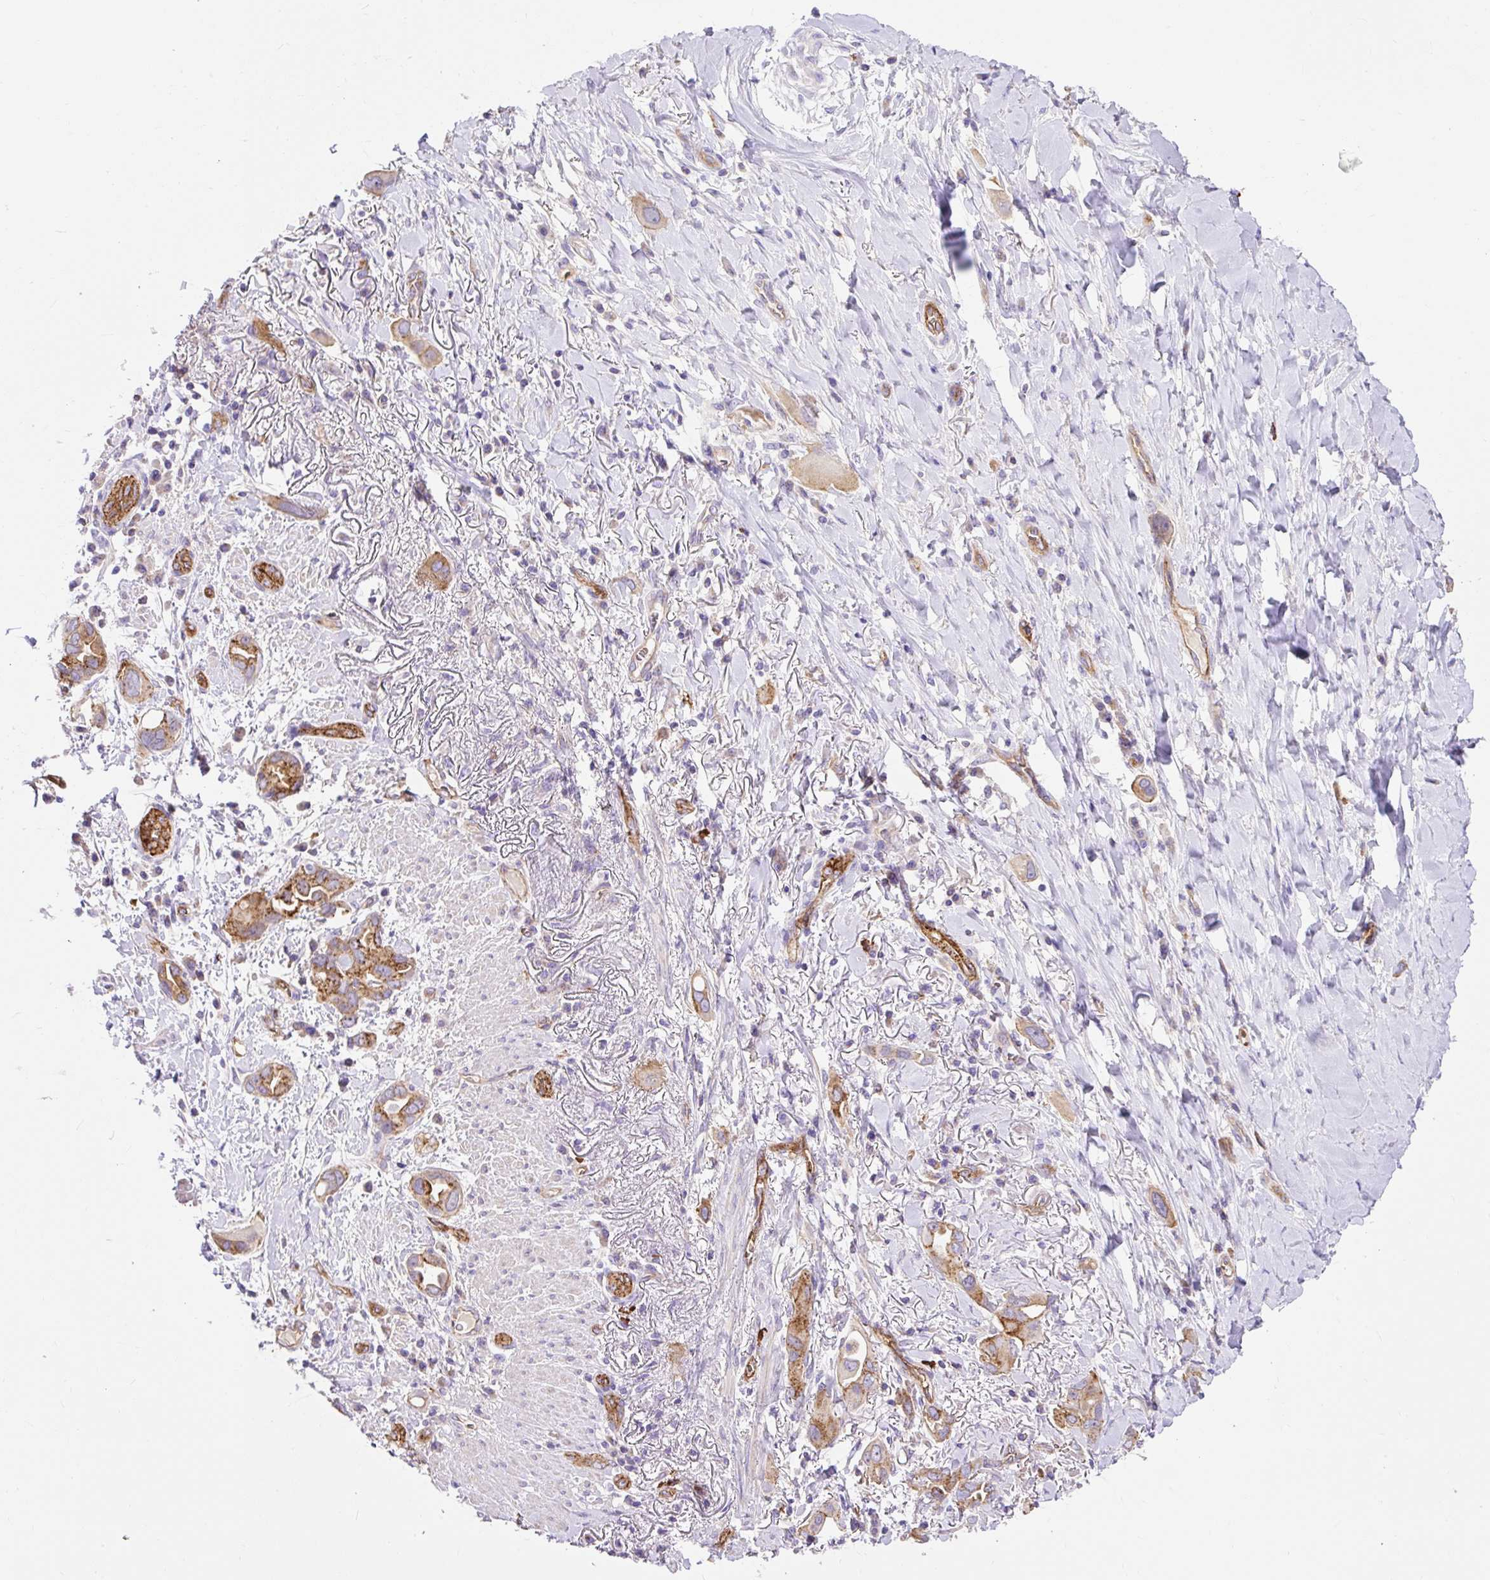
{"staining": {"intensity": "moderate", "quantity": ">75%", "location": "cytoplasmic/membranous"}, "tissue": "lung cancer", "cell_type": "Tumor cells", "image_type": "cancer", "snomed": [{"axis": "morphology", "description": "Adenocarcinoma, NOS"}, {"axis": "topography", "description": "Lung"}], "caption": "Lung cancer tissue demonstrates moderate cytoplasmic/membranous positivity in approximately >75% of tumor cells", "gene": "HIP1R", "patient": {"sex": "male", "age": 76}}